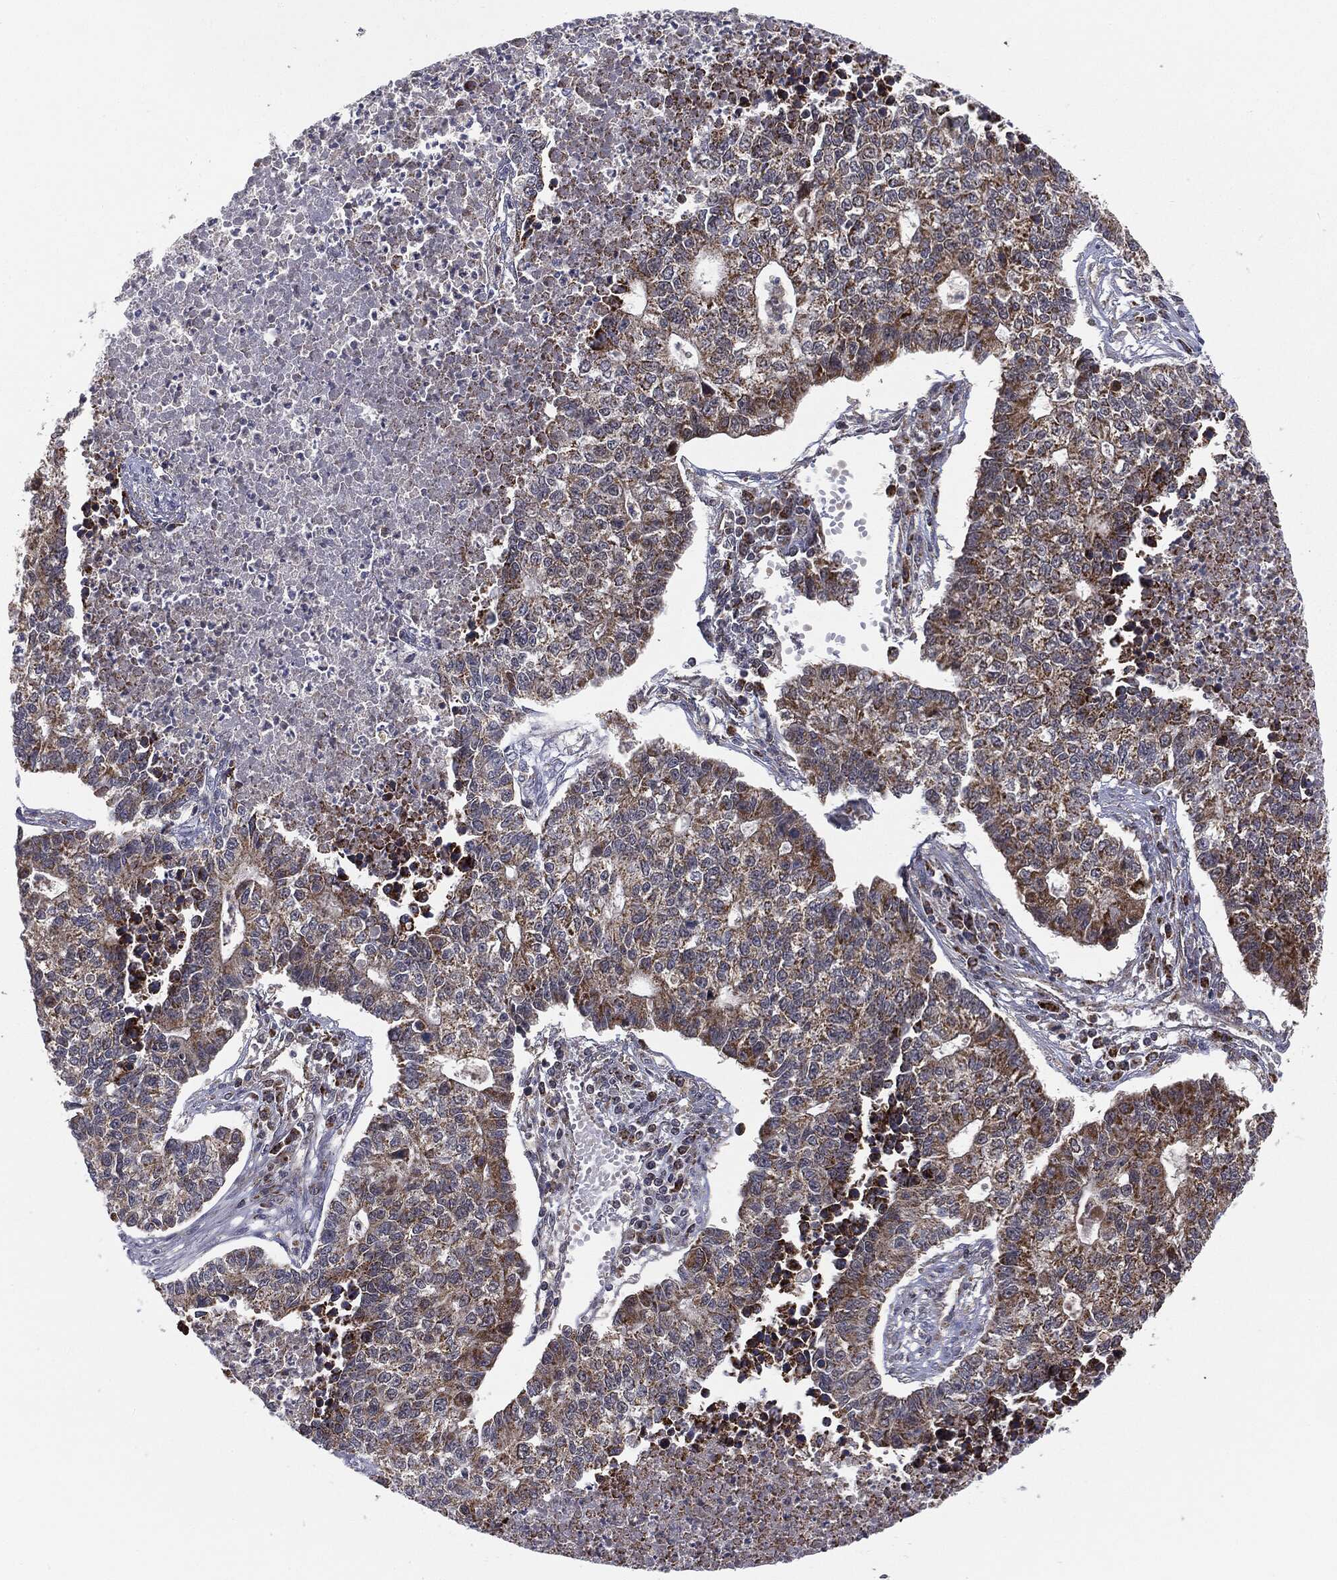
{"staining": {"intensity": "moderate", "quantity": ">75%", "location": "cytoplasmic/membranous"}, "tissue": "lung cancer", "cell_type": "Tumor cells", "image_type": "cancer", "snomed": [{"axis": "morphology", "description": "Adenocarcinoma, NOS"}, {"axis": "topography", "description": "Lung"}], "caption": "Brown immunohistochemical staining in lung adenocarcinoma displays moderate cytoplasmic/membranous expression in about >75% of tumor cells. Using DAB (3,3'-diaminobenzidine) (brown) and hematoxylin (blue) stains, captured at high magnification using brightfield microscopy.", "gene": "MTOR", "patient": {"sex": "male", "age": 57}}